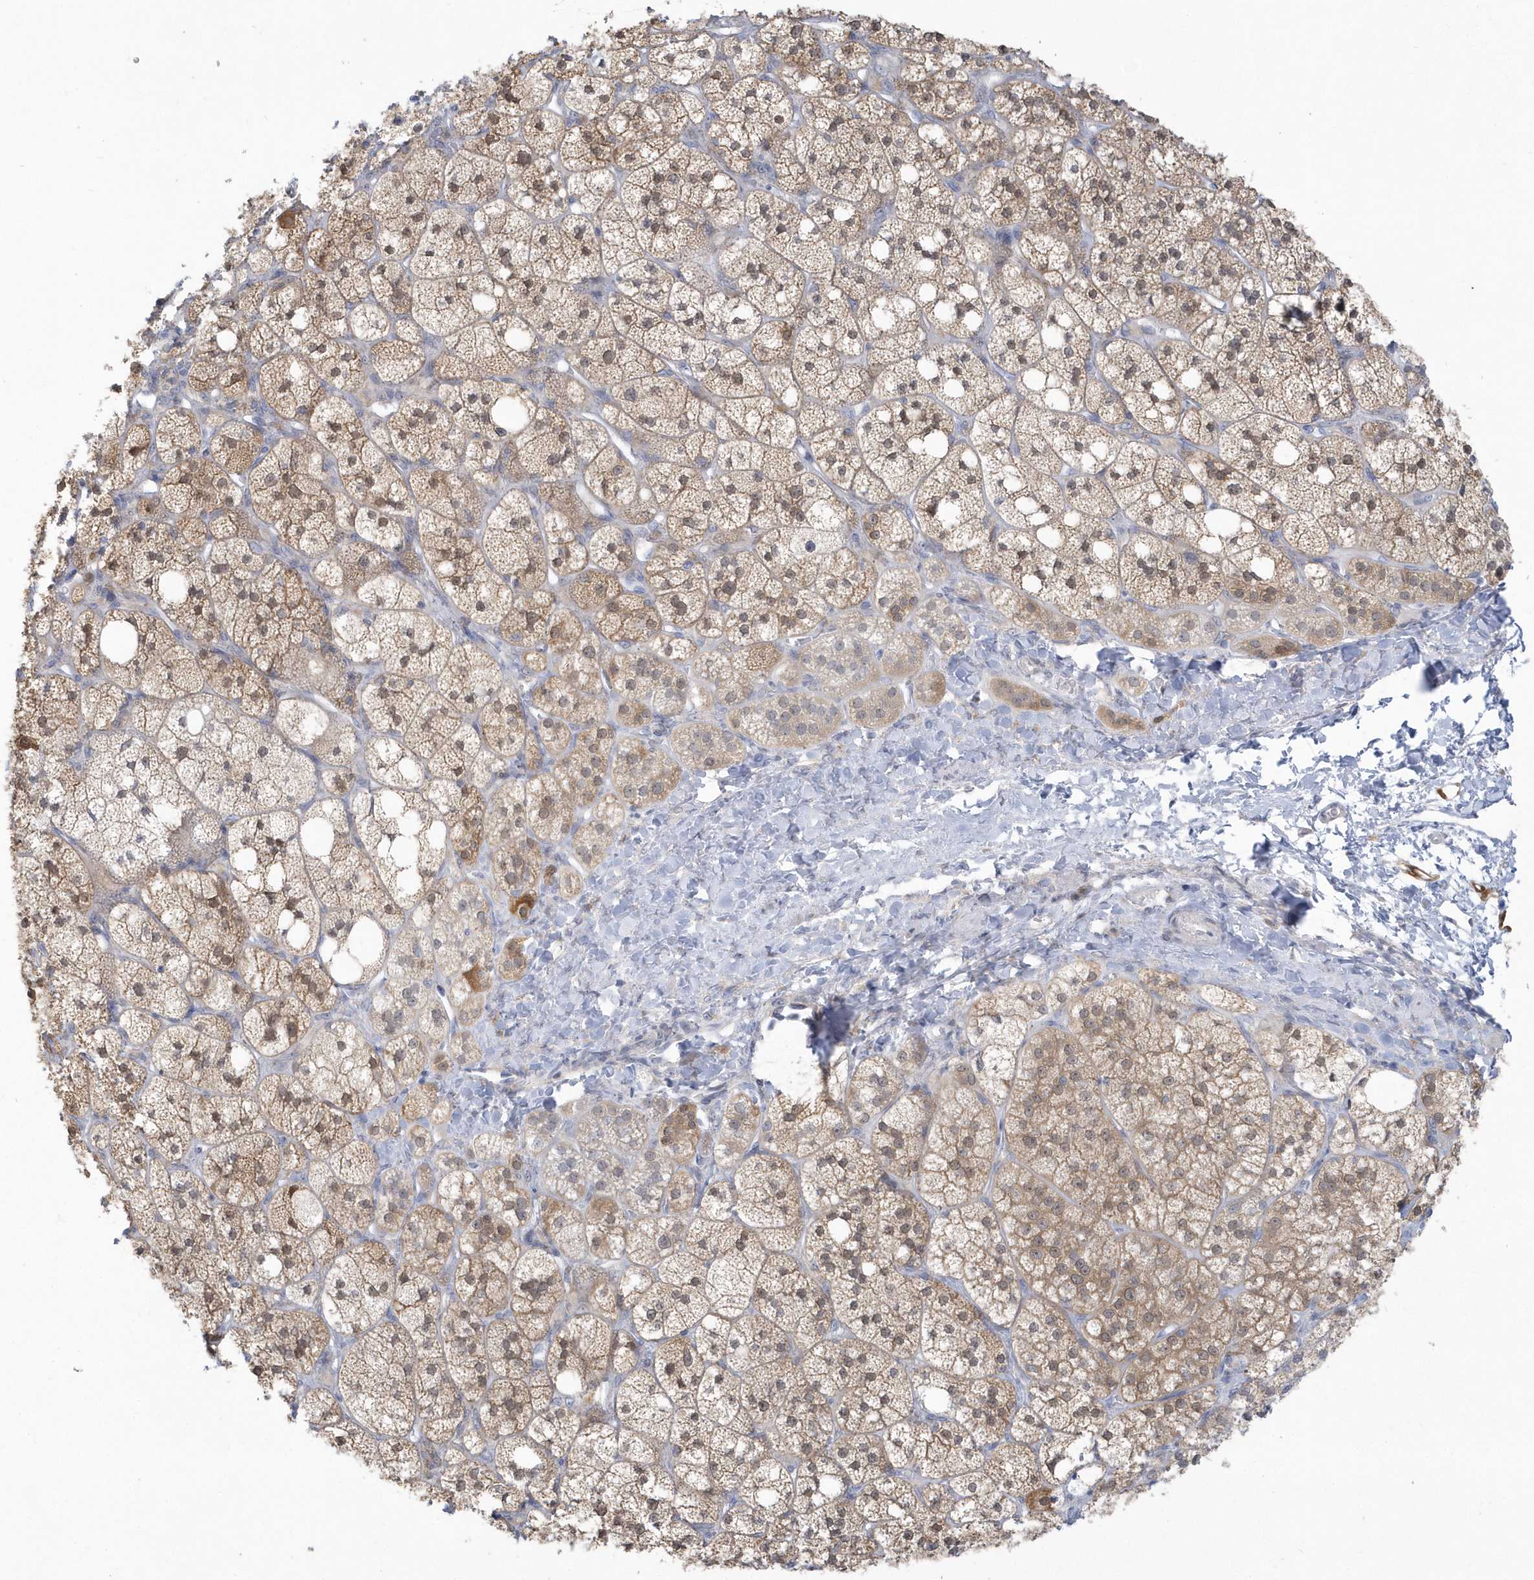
{"staining": {"intensity": "moderate", "quantity": ">75%", "location": "cytoplasmic/membranous"}, "tissue": "adrenal gland", "cell_type": "Glandular cells", "image_type": "normal", "snomed": [{"axis": "morphology", "description": "Normal tissue, NOS"}, {"axis": "topography", "description": "Adrenal gland"}], "caption": "Adrenal gland was stained to show a protein in brown. There is medium levels of moderate cytoplasmic/membranous staining in about >75% of glandular cells. (DAB (3,3'-diaminobenzidine) IHC with brightfield microscopy, high magnification).", "gene": "PCBD1", "patient": {"sex": "male", "age": 61}}